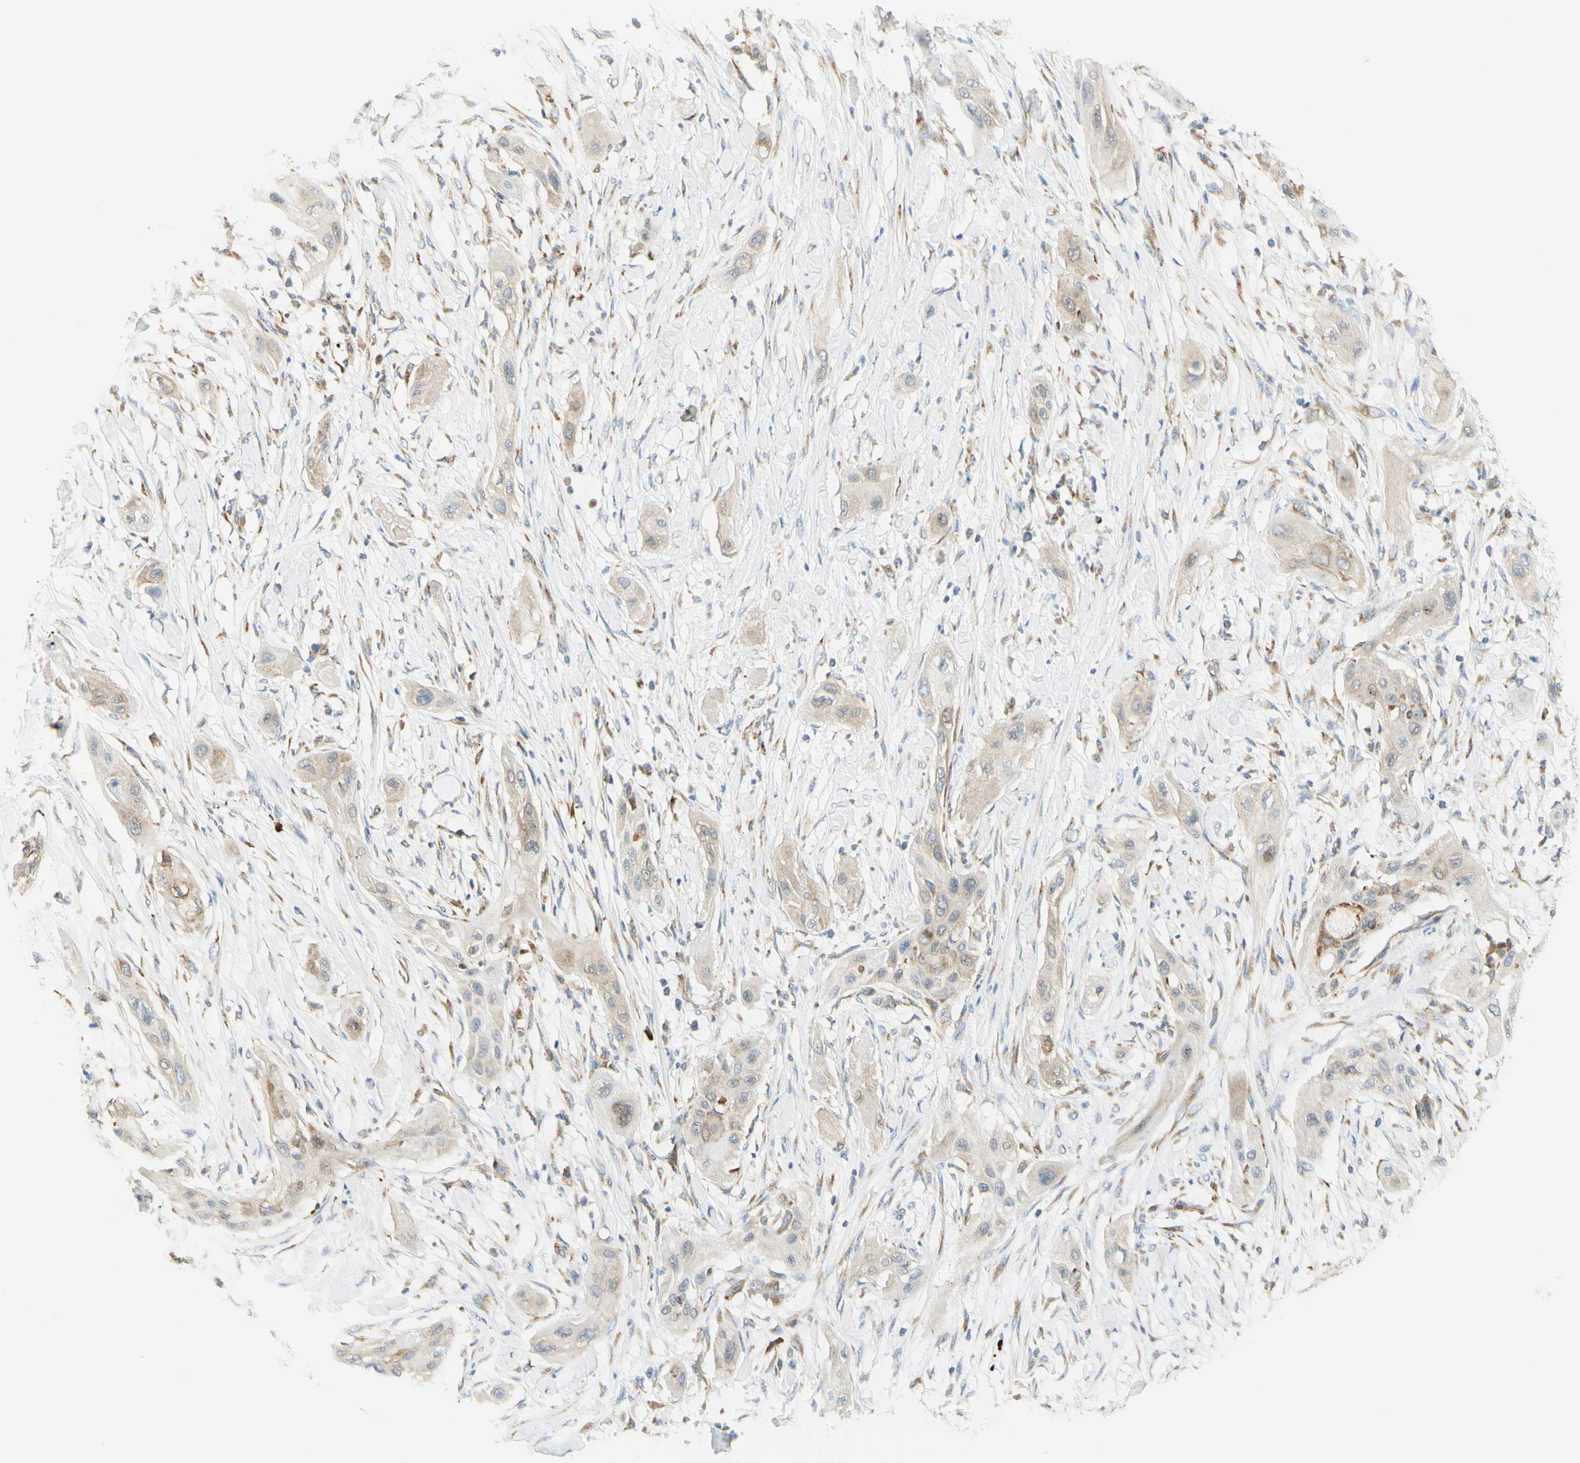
{"staining": {"intensity": "weak", "quantity": "25%-75%", "location": "cytoplasmic/membranous"}, "tissue": "lung cancer", "cell_type": "Tumor cells", "image_type": "cancer", "snomed": [{"axis": "morphology", "description": "Squamous cell carcinoma, NOS"}, {"axis": "topography", "description": "Lung"}], "caption": "IHC photomicrograph of human lung cancer stained for a protein (brown), which demonstrates low levels of weak cytoplasmic/membranous staining in approximately 25%-75% of tumor cells.", "gene": "MANF", "patient": {"sex": "female", "age": 47}}